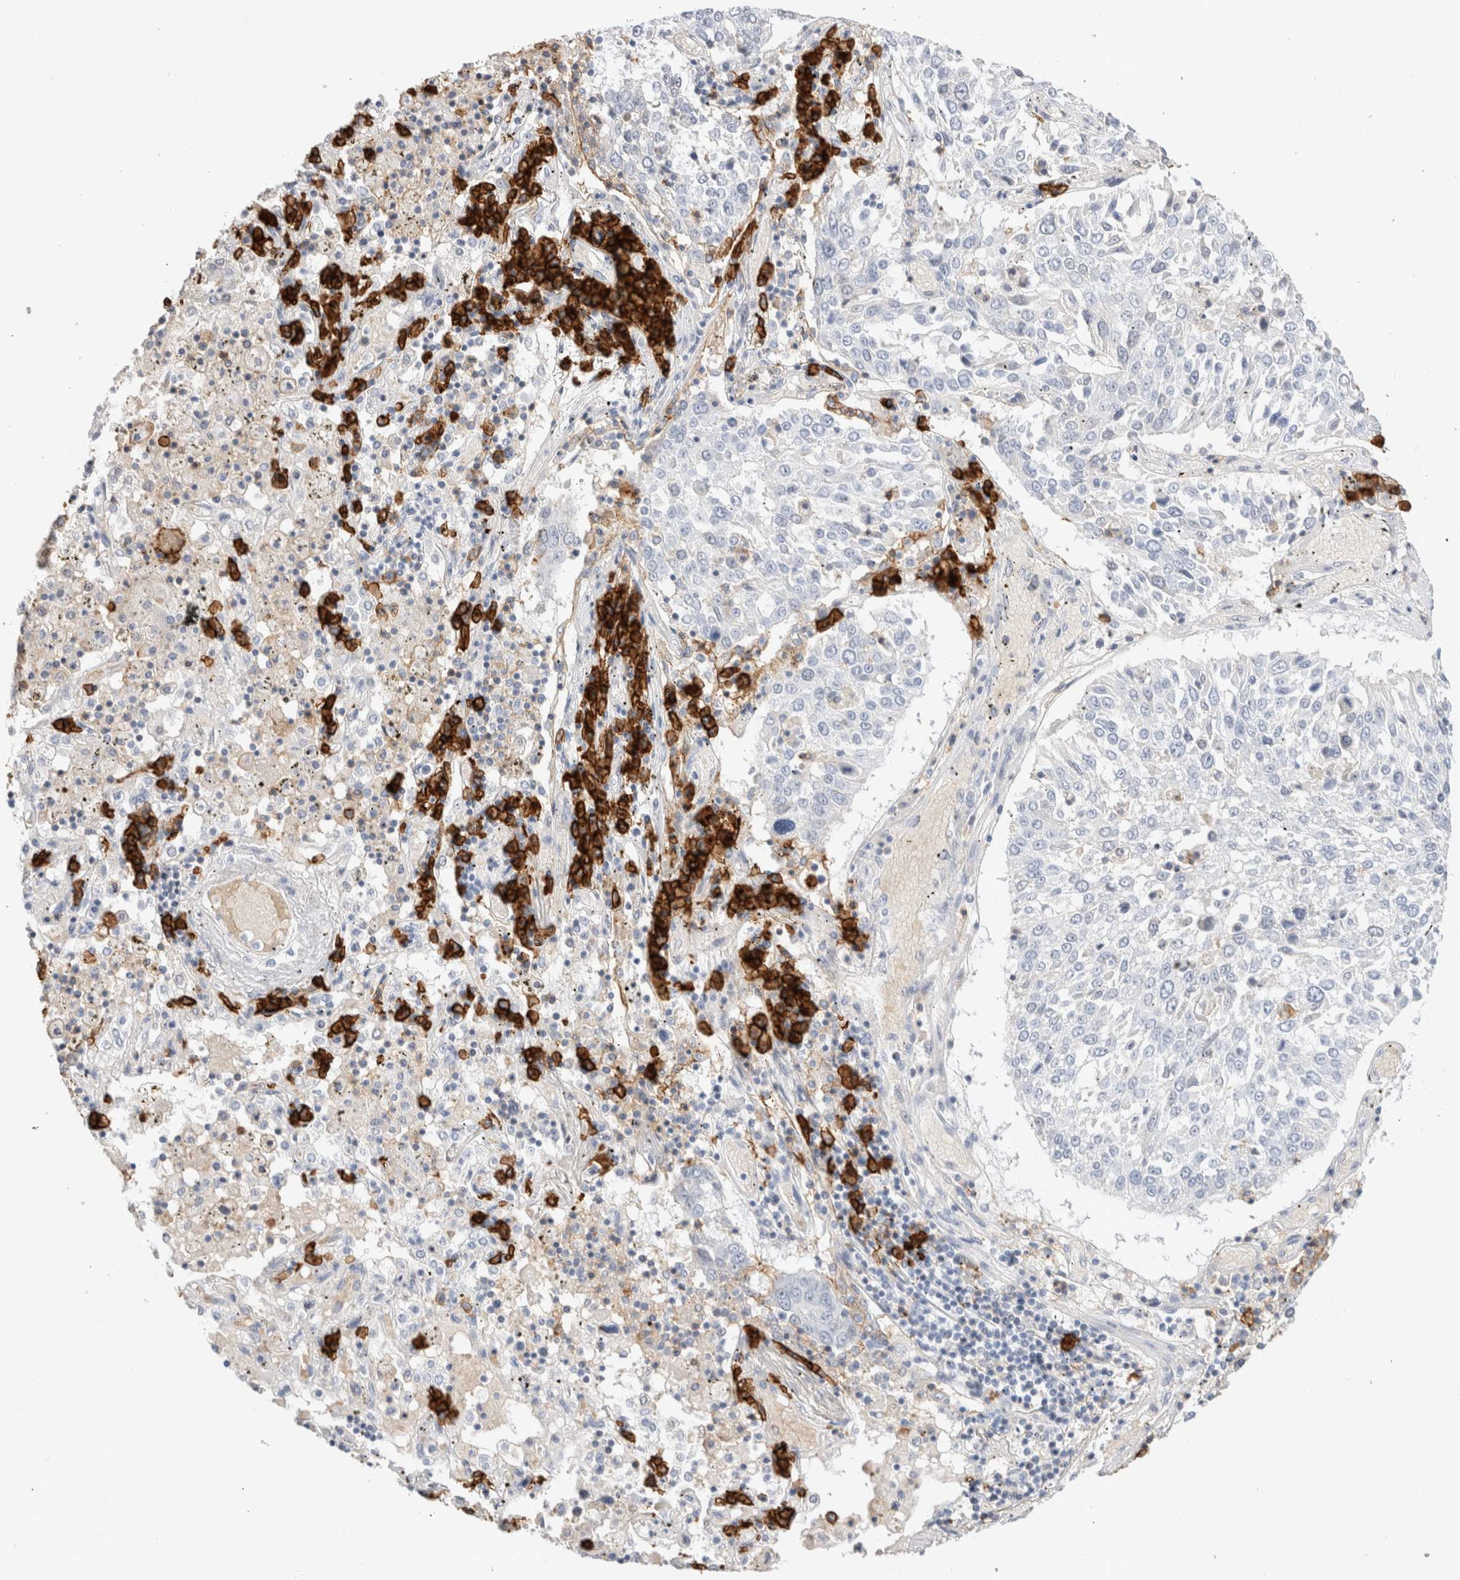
{"staining": {"intensity": "negative", "quantity": "none", "location": "none"}, "tissue": "lung cancer", "cell_type": "Tumor cells", "image_type": "cancer", "snomed": [{"axis": "morphology", "description": "Squamous cell carcinoma, NOS"}, {"axis": "topography", "description": "Lung"}], "caption": "Immunohistochemical staining of lung cancer demonstrates no significant positivity in tumor cells. The staining is performed using DAB brown chromogen with nuclei counter-stained in using hematoxylin.", "gene": "CD38", "patient": {"sex": "male", "age": 65}}